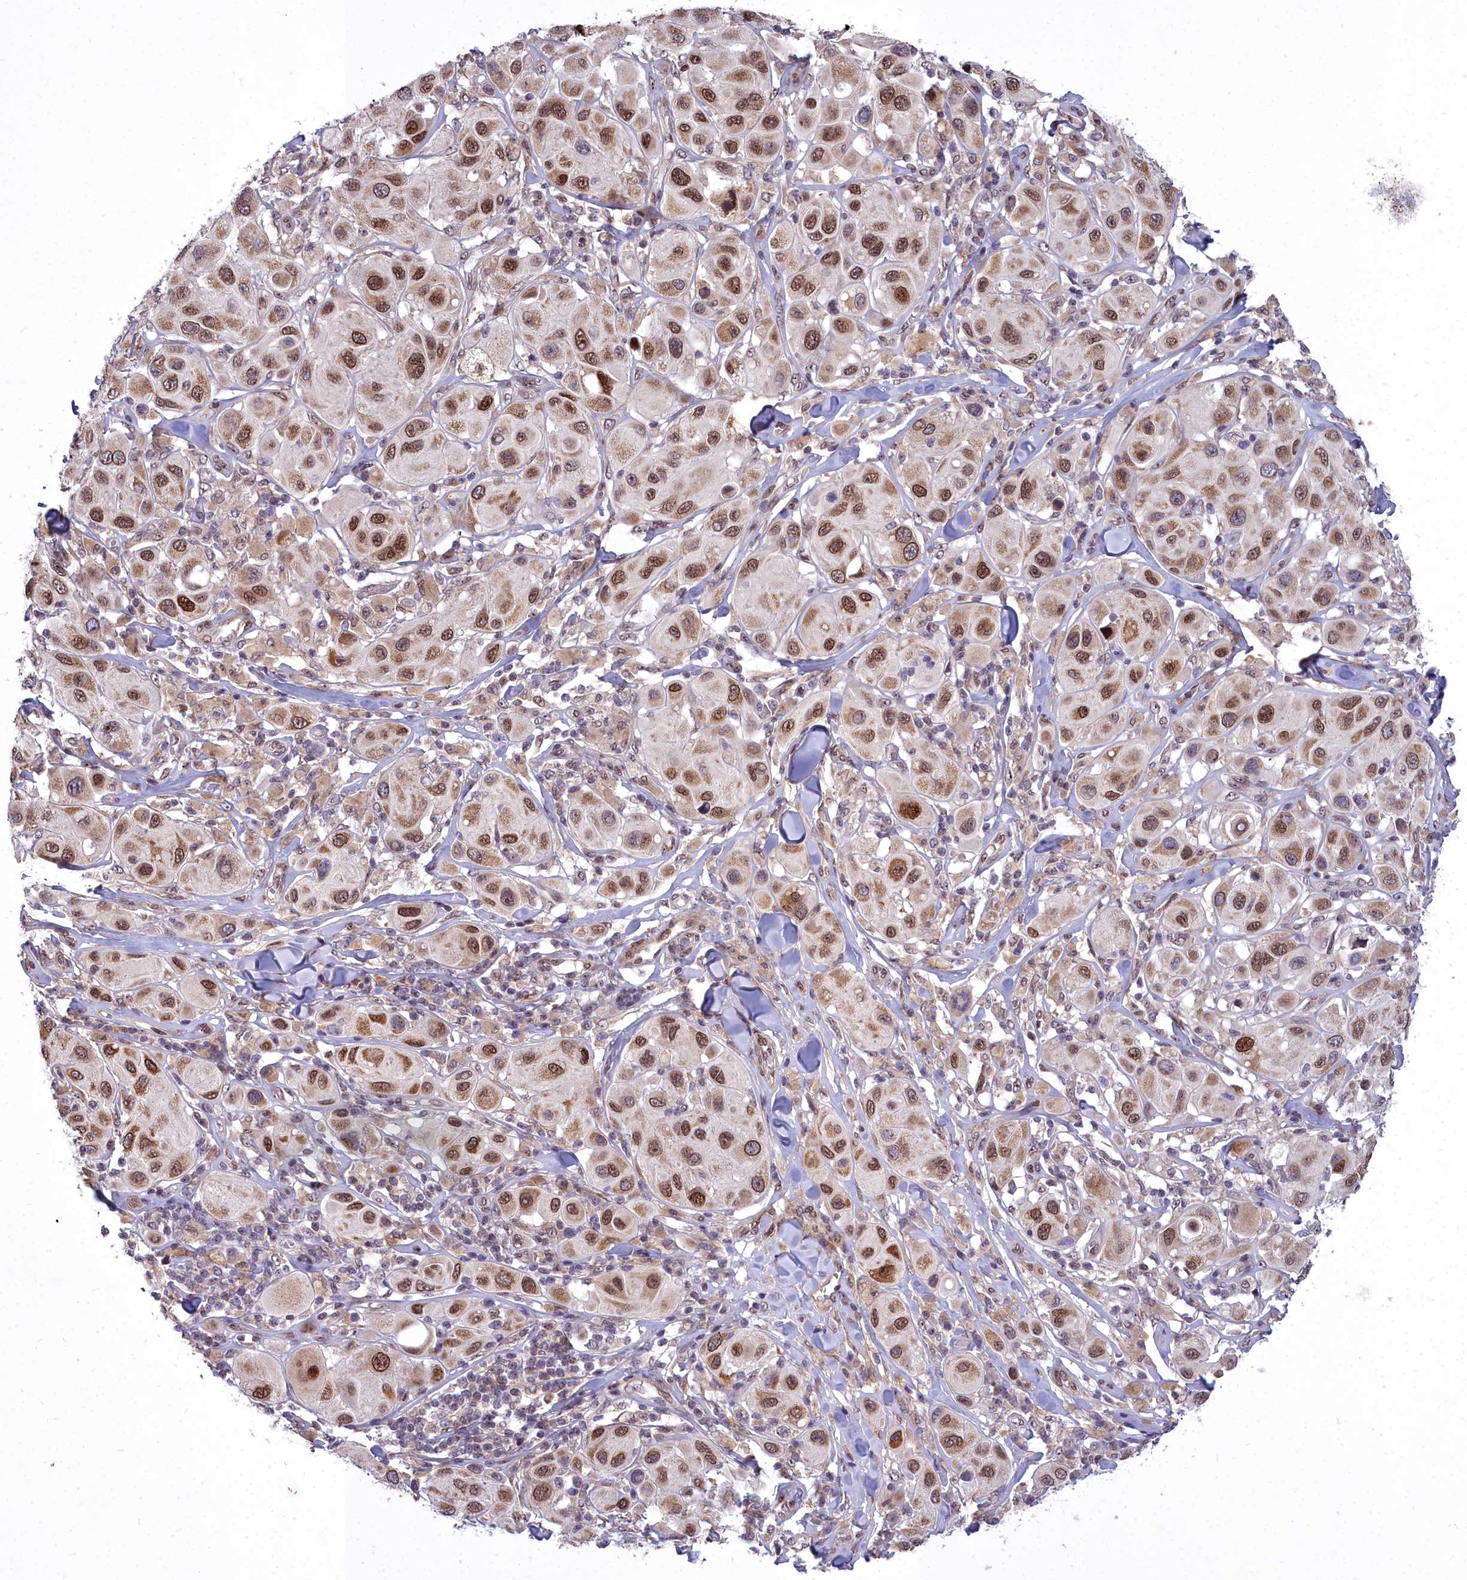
{"staining": {"intensity": "moderate", "quantity": ">75%", "location": "nuclear"}, "tissue": "melanoma", "cell_type": "Tumor cells", "image_type": "cancer", "snomed": [{"axis": "morphology", "description": "Malignant melanoma, Metastatic site"}, {"axis": "topography", "description": "Skin"}], "caption": "DAB (3,3'-diaminobenzidine) immunohistochemical staining of human melanoma exhibits moderate nuclear protein expression in approximately >75% of tumor cells.", "gene": "ABCB8", "patient": {"sex": "male", "age": 41}}